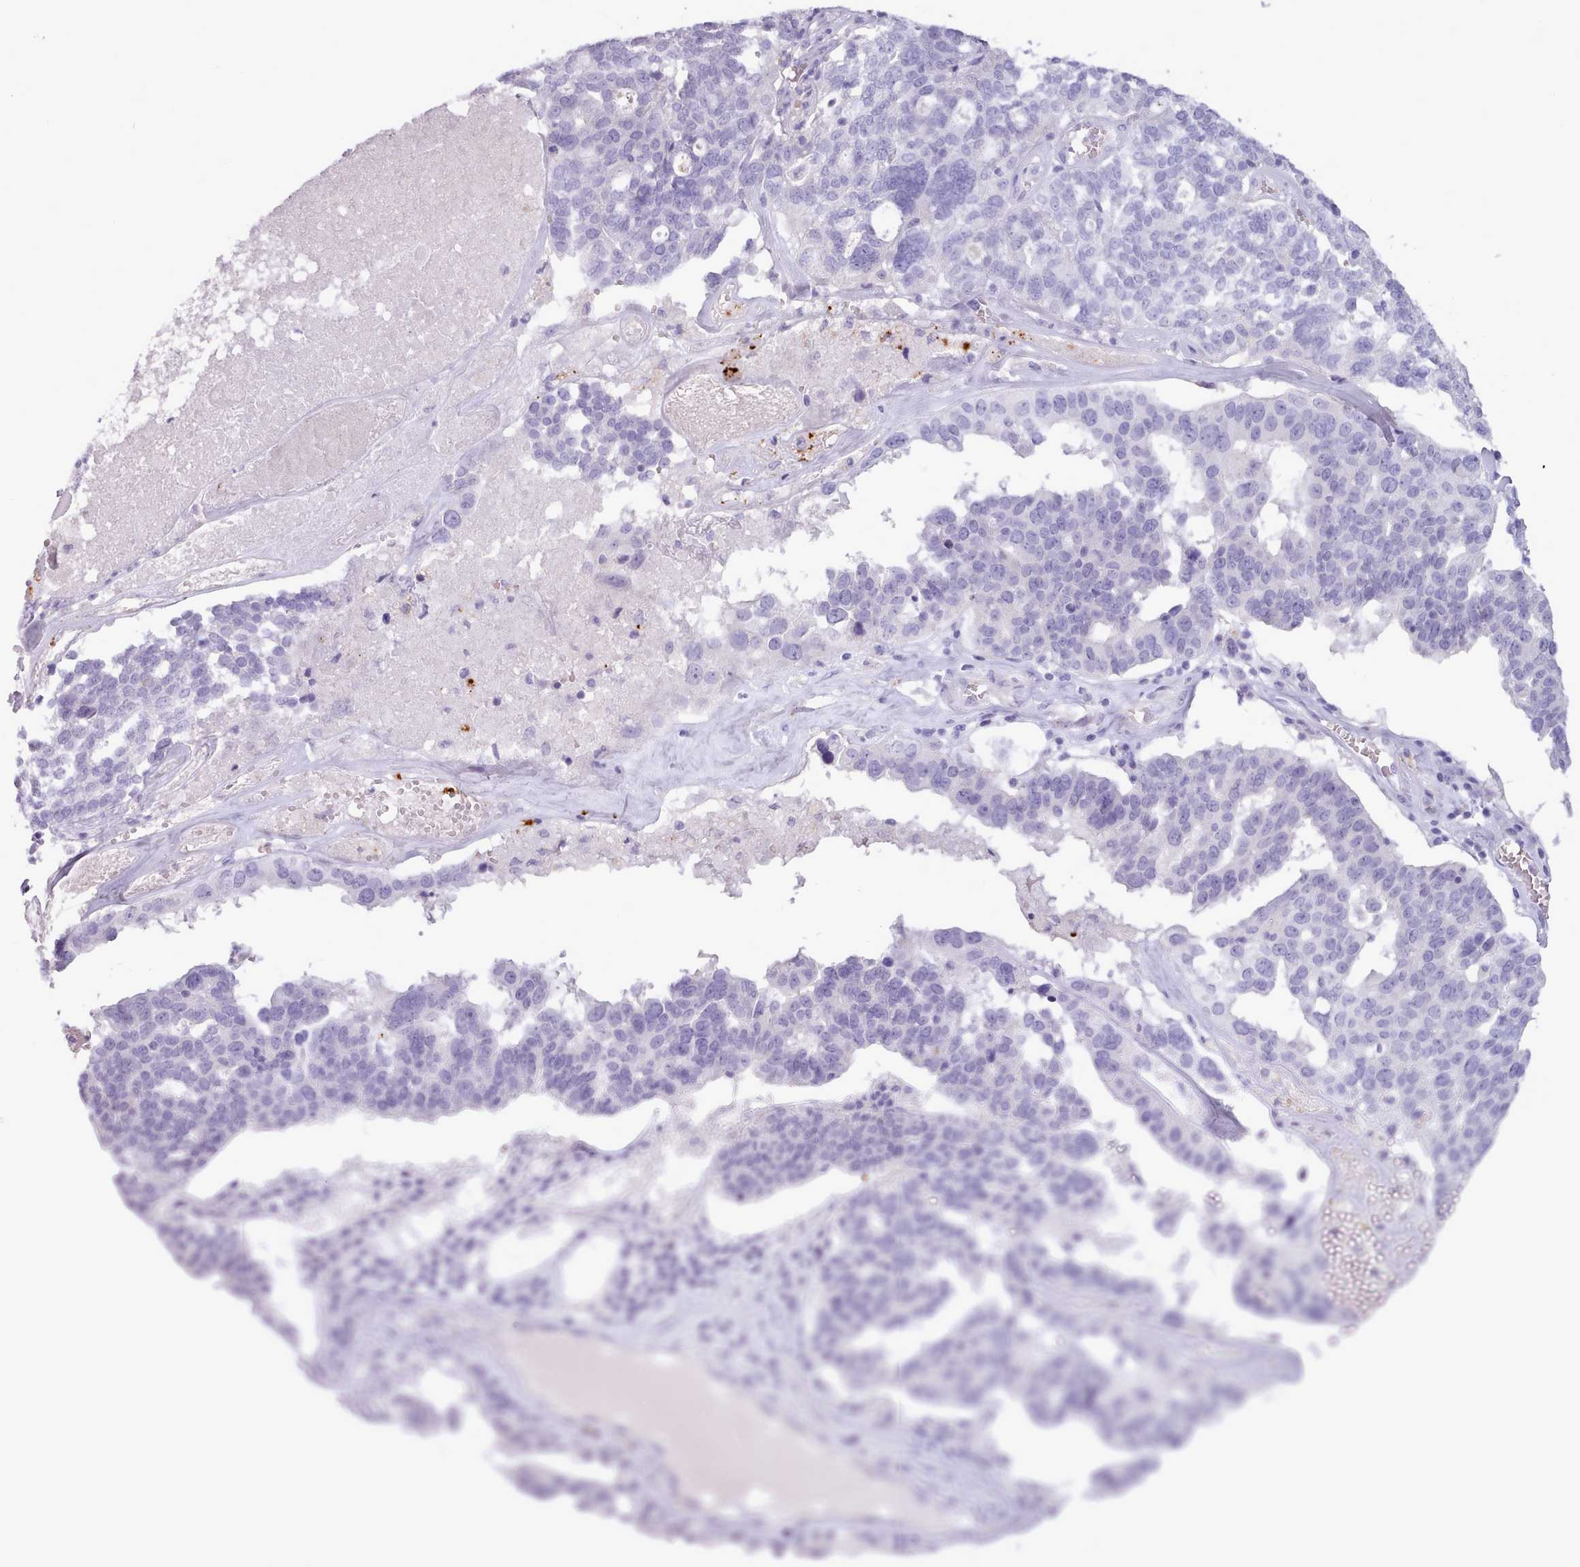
{"staining": {"intensity": "negative", "quantity": "none", "location": "none"}, "tissue": "ovarian cancer", "cell_type": "Tumor cells", "image_type": "cancer", "snomed": [{"axis": "morphology", "description": "Cystadenocarcinoma, serous, NOS"}, {"axis": "topography", "description": "Ovary"}], "caption": "The histopathology image exhibits no staining of tumor cells in ovarian cancer.", "gene": "ATRAID", "patient": {"sex": "female", "age": 59}}